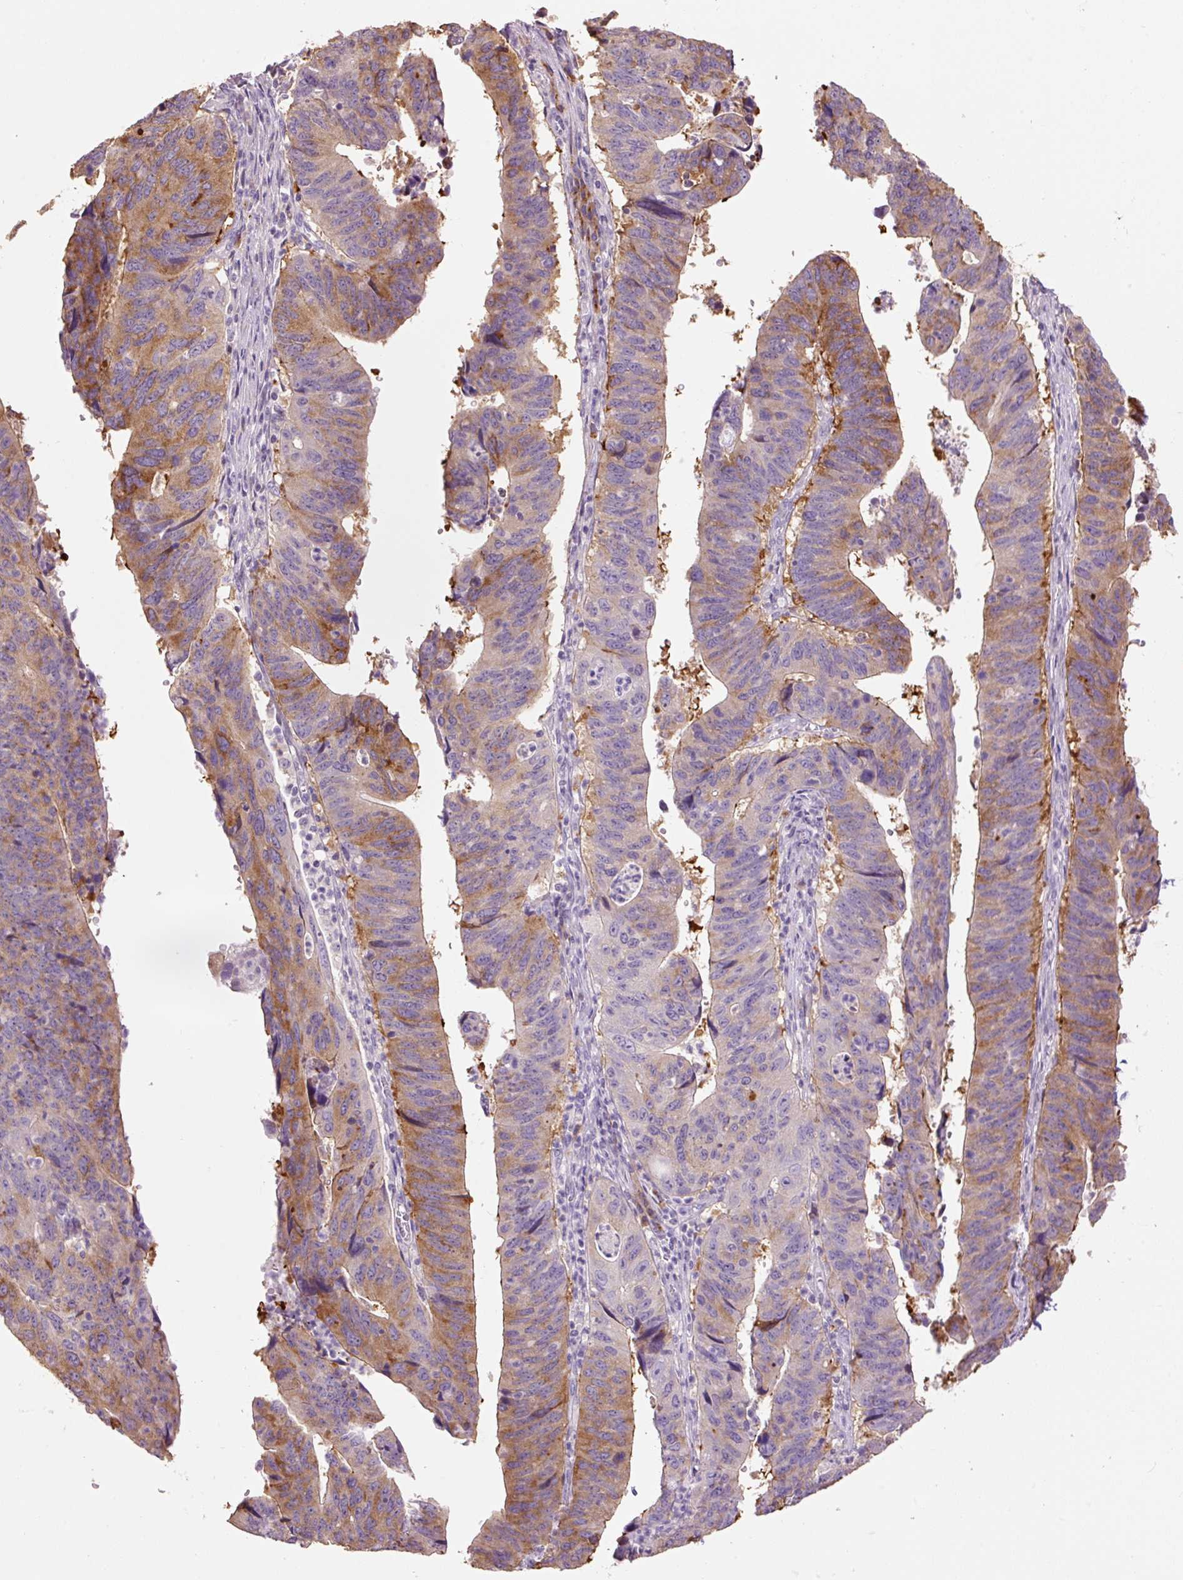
{"staining": {"intensity": "moderate", "quantity": ">75%", "location": "cytoplasmic/membranous"}, "tissue": "stomach cancer", "cell_type": "Tumor cells", "image_type": "cancer", "snomed": [{"axis": "morphology", "description": "Adenocarcinoma, NOS"}, {"axis": "topography", "description": "Stomach"}], "caption": "High-power microscopy captured an immunohistochemistry (IHC) photomicrograph of stomach cancer, revealing moderate cytoplasmic/membranous staining in about >75% of tumor cells.", "gene": "HAX1", "patient": {"sex": "male", "age": 59}}